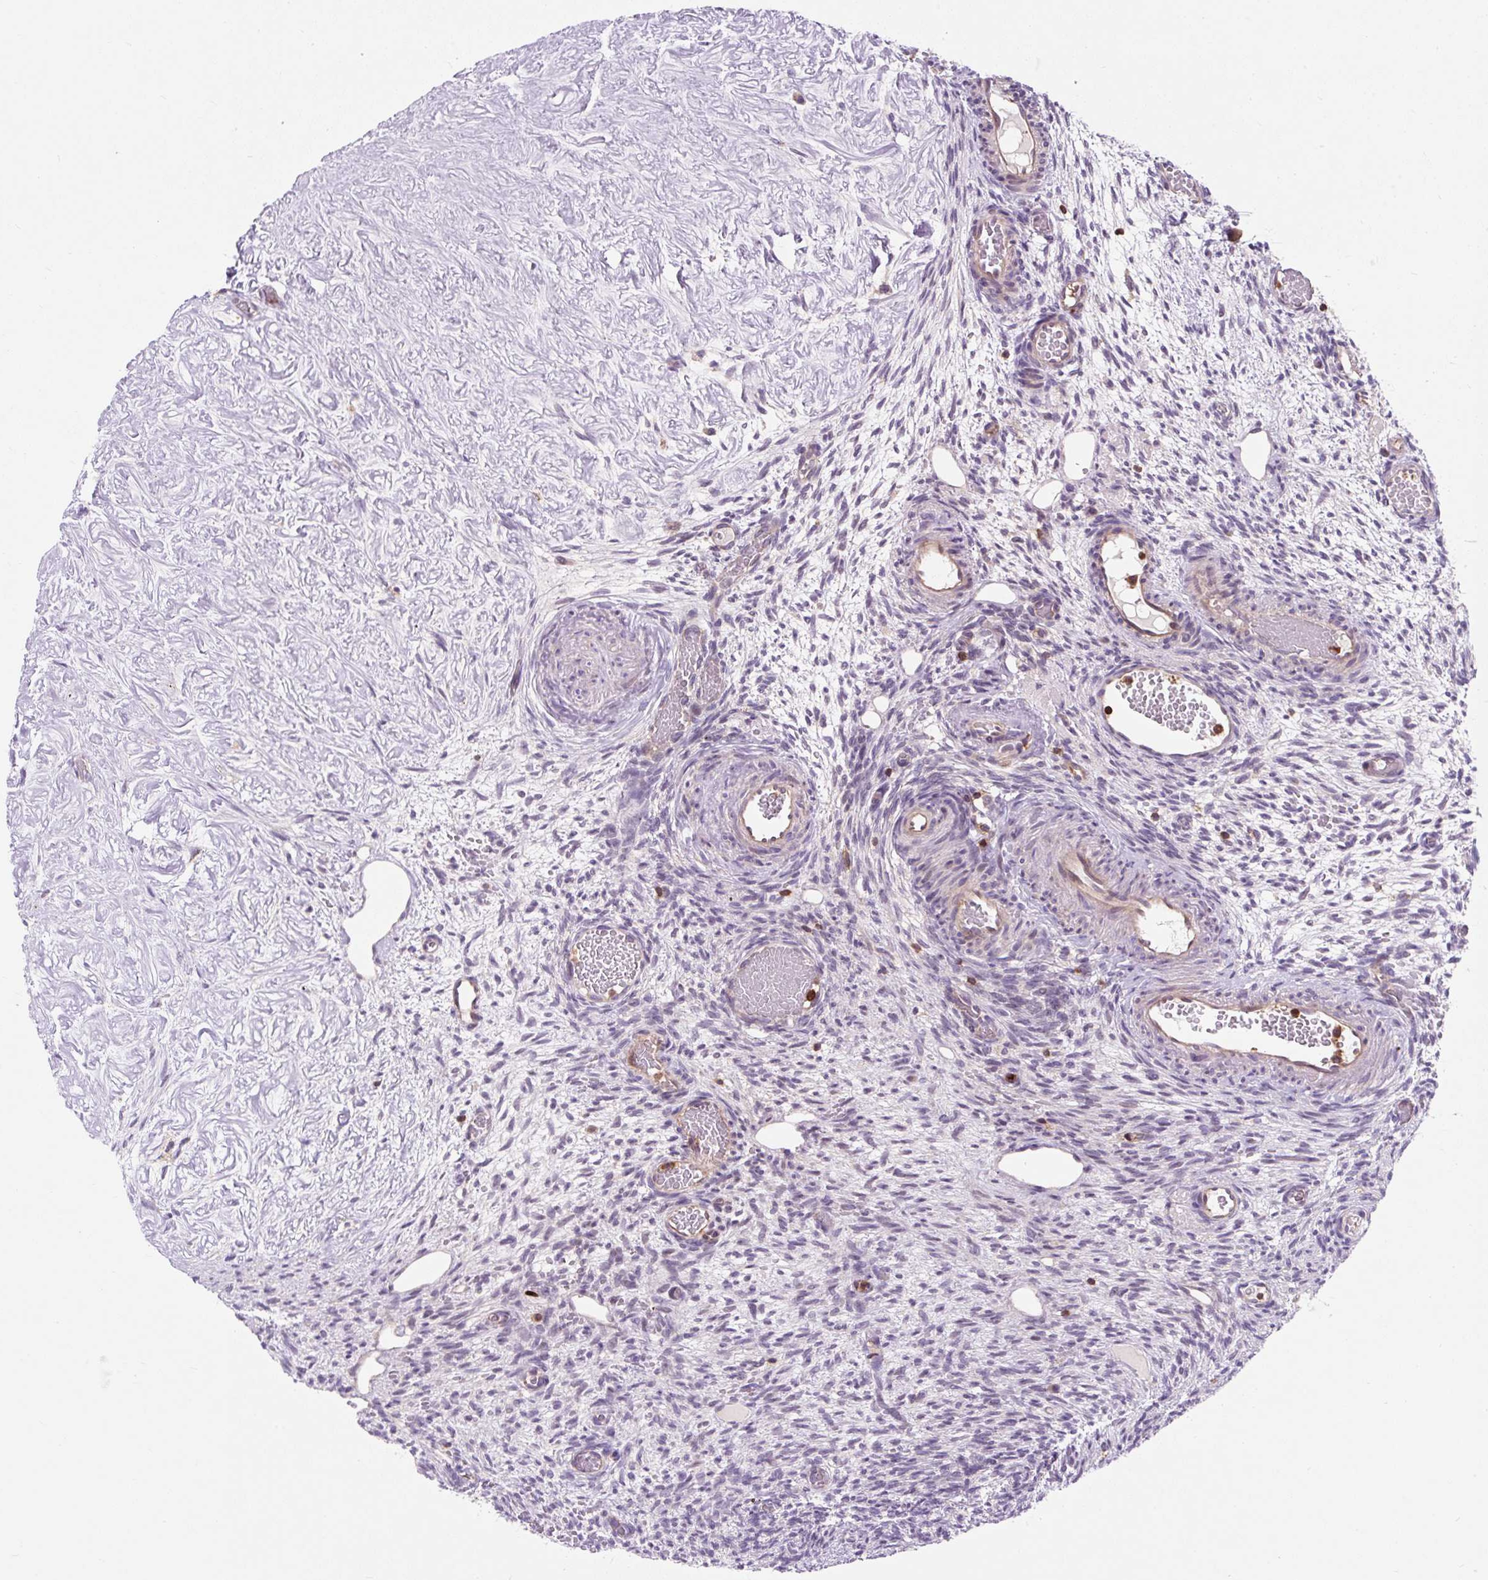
{"staining": {"intensity": "moderate", "quantity": "25%-75%", "location": "cytoplasmic/membranous"}, "tissue": "ovary", "cell_type": "Follicle cells", "image_type": "normal", "snomed": [{"axis": "morphology", "description": "Normal tissue, NOS"}, {"axis": "topography", "description": "Ovary"}], "caption": "Moderate cytoplasmic/membranous staining is appreciated in approximately 25%-75% of follicle cells in benign ovary.", "gene": "CISD3", "patient": {"sex": "female", "age": 67}}